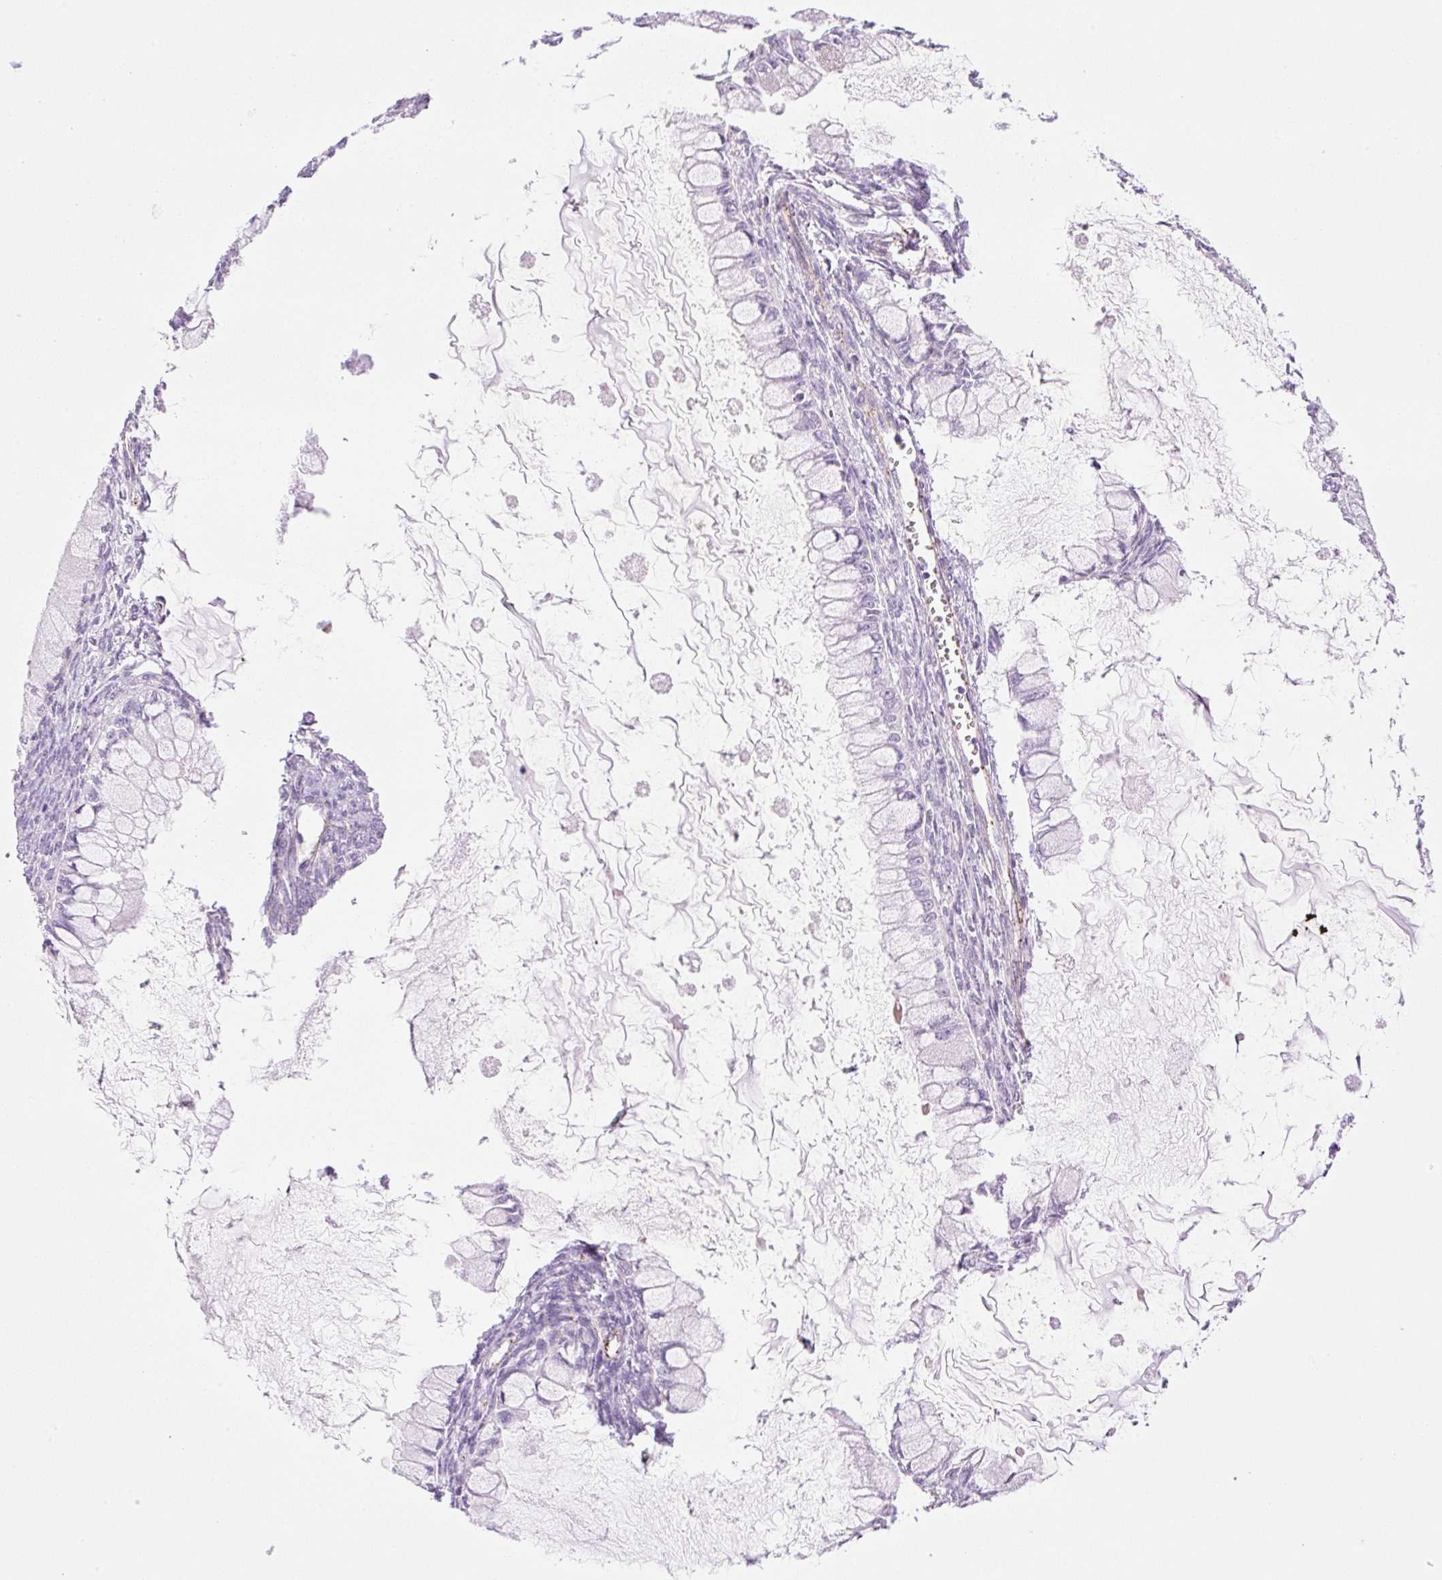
{"staining": {"intensity": "negative", "quantity": "none", "location": "none"}, "tissue": "ovarian cancer", "cell_type": "Tumor cells", "image_type": "cancer", "snomed": [{"axis": "morphology", "description": "Cystadenocarcinoma, mucinous, NOS"}, {"axis": "topography", "description": "Ovary"}], "caption": "Protein analysis of ovarian cancer exhibits no significant expression in tumor cells.", "gene": "EHD3", "patient": {"sex": "female", "age": 34}}